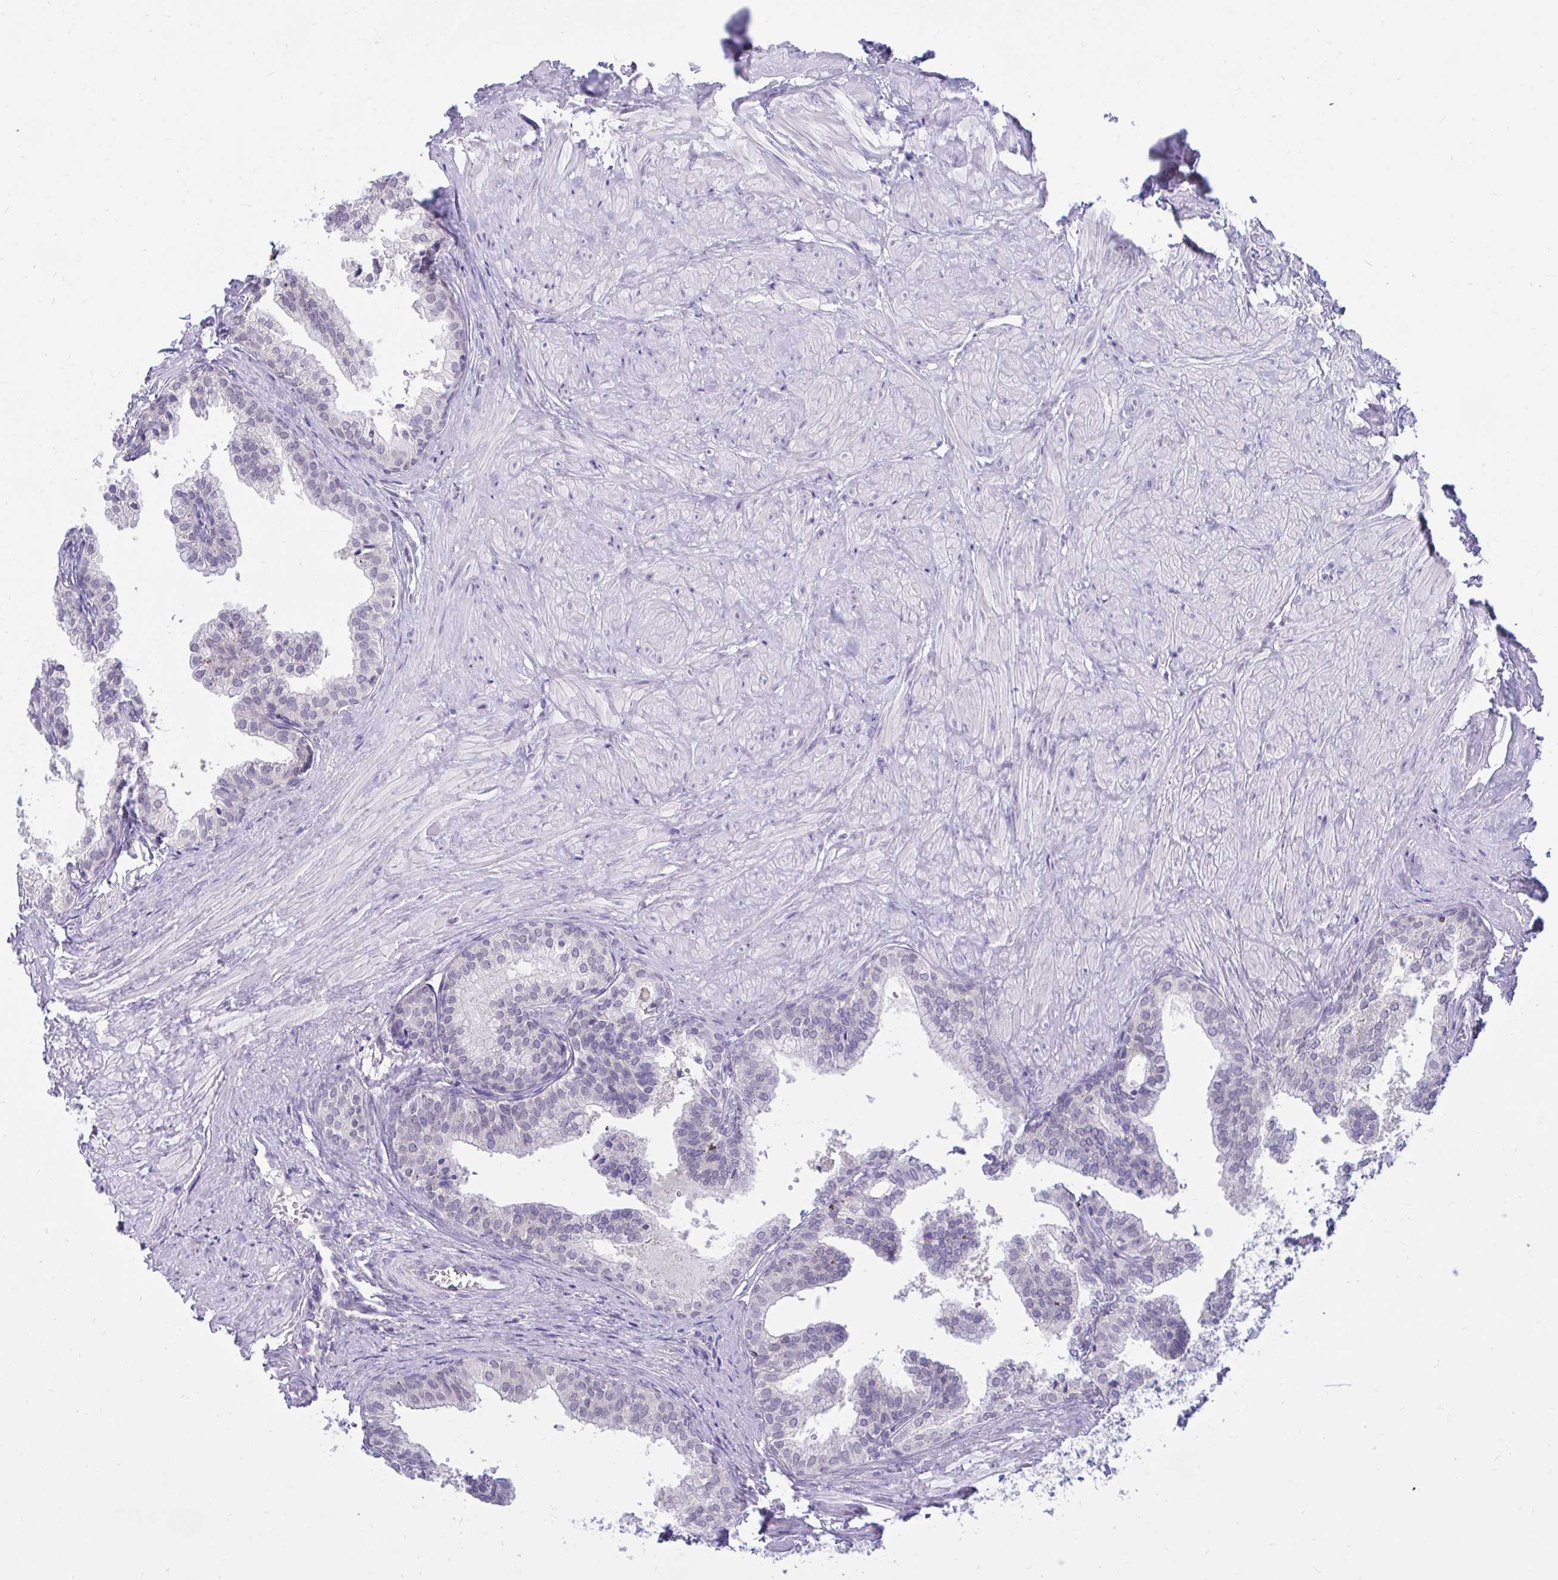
{"staining": {"intensity": "negative", "quantity": "none", "location": "none"}, "tissue": "prostate", "cell_type": "Glandular cells", "image_type": "normal", "snomed": [{"axis": "morphology", "description": "Normal tissue, NOS"}, {"axis": "topography", "description": "Prostate"}, {"axis": "topography", "description": "Peripheral nerve tissue"}], "caption": "DAB (3,3'-diaminobenzidine) immunohistochemical staining of unremarkable prostate shows no significant positivity in glandular cells. (Brightfield microscopy of DAB (3,3'-diaminobenzidine) IHC at high magnification).", "gene": "CSE1L", "patient": {"sex": "male", "age": 55}}